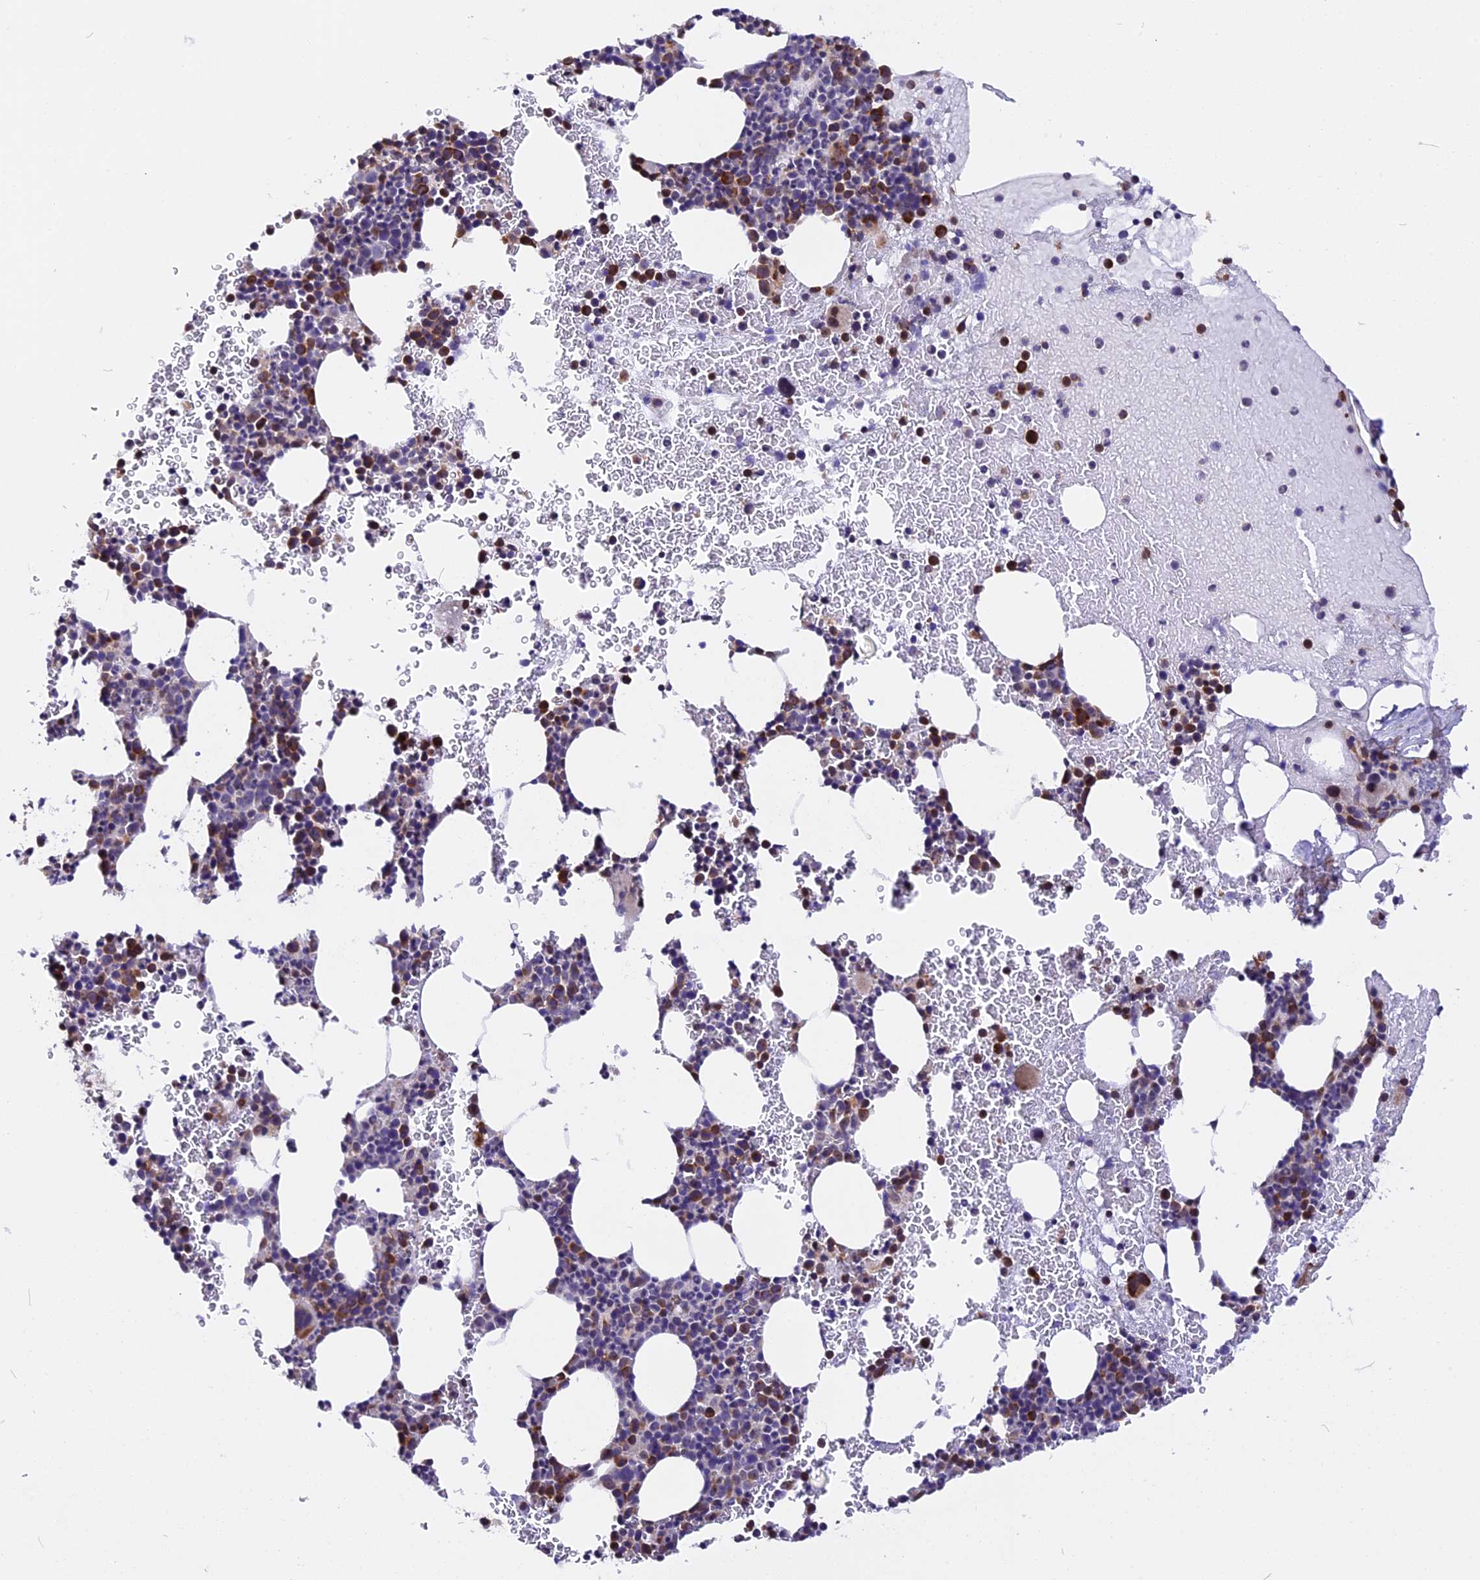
{"staining": {"intensity": "moderate", "quantity": "25%-75%", "location": "cytoplasmic/membranous"}, "tissue": "bone marrow", "cell_type": "Hematopoietic cells", "image_type": "normal", "snomed": [{"axis": "morphology", "description": "Normal tissue, NOS"}, {"axis": "topography", "description": "Bone marrow"}], "caption": "This micrograph demonstrates immunohistochemistry staining of normal human bone marrow, with medium moderate cytoplasmic/membranous positivity in about 25%-75% of hematopoietic cells.", "gene": "GNPTAB", "patient": {"sex": "female", "age": 83}}